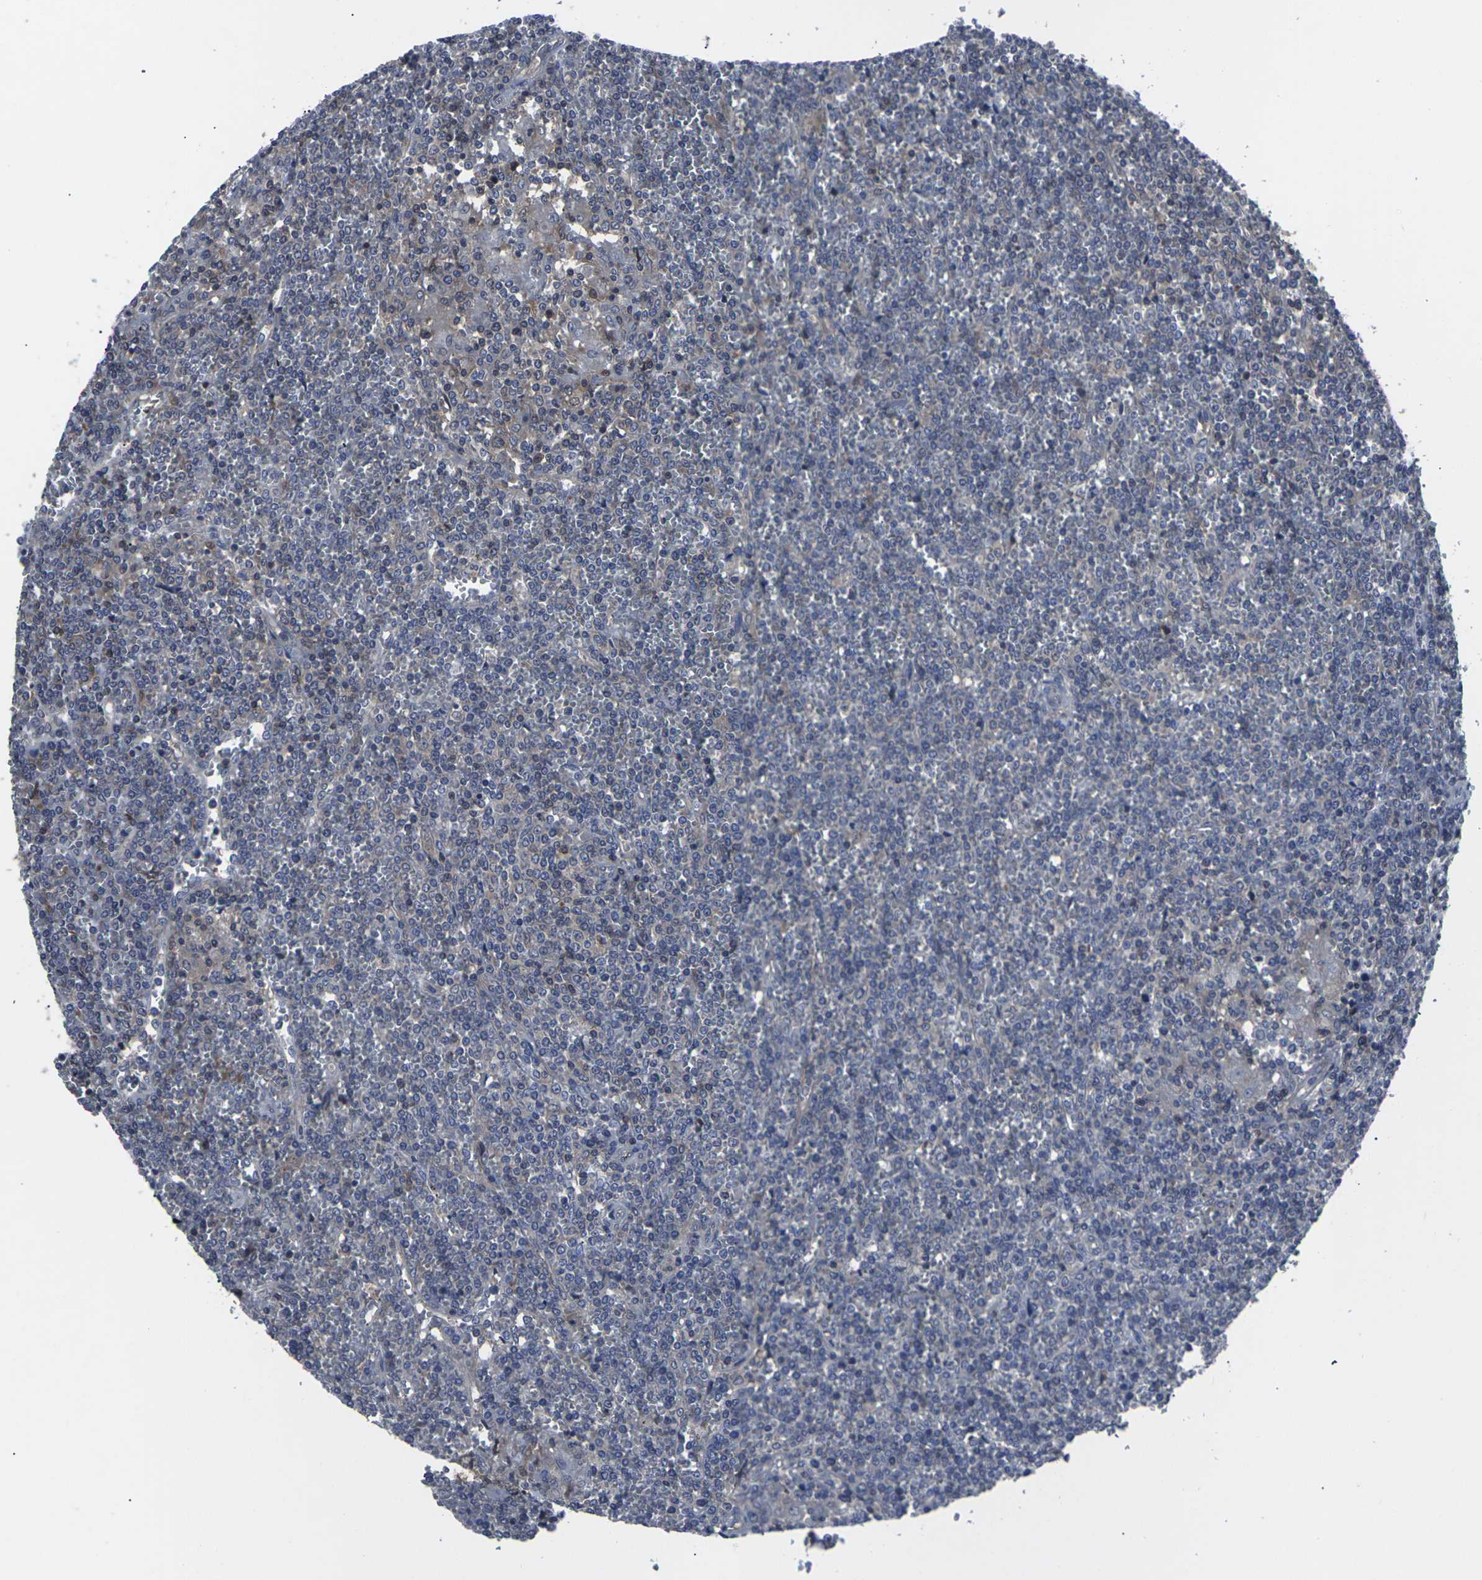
{"staining": {"intensity": "weak", "quantity": "<25%", "location": "cytoplasmic/membranous"}, "tissue": "lymphoma", "cell_type": "Tumor cells", "image_type": "cancer", "snomed": [{"axis": "morphology", "description": "Malignant lymphoma, non-Hodgkin's type, Low grade"}, {"axis": "topography", "description": "Spleen"}], "caption": "Immunohistochemistry (IHC) of human lymphoma demonstrates no staining in tumor cells.", "gene": "HPRT1", "patient": {"sex": "female", "age": 19}}